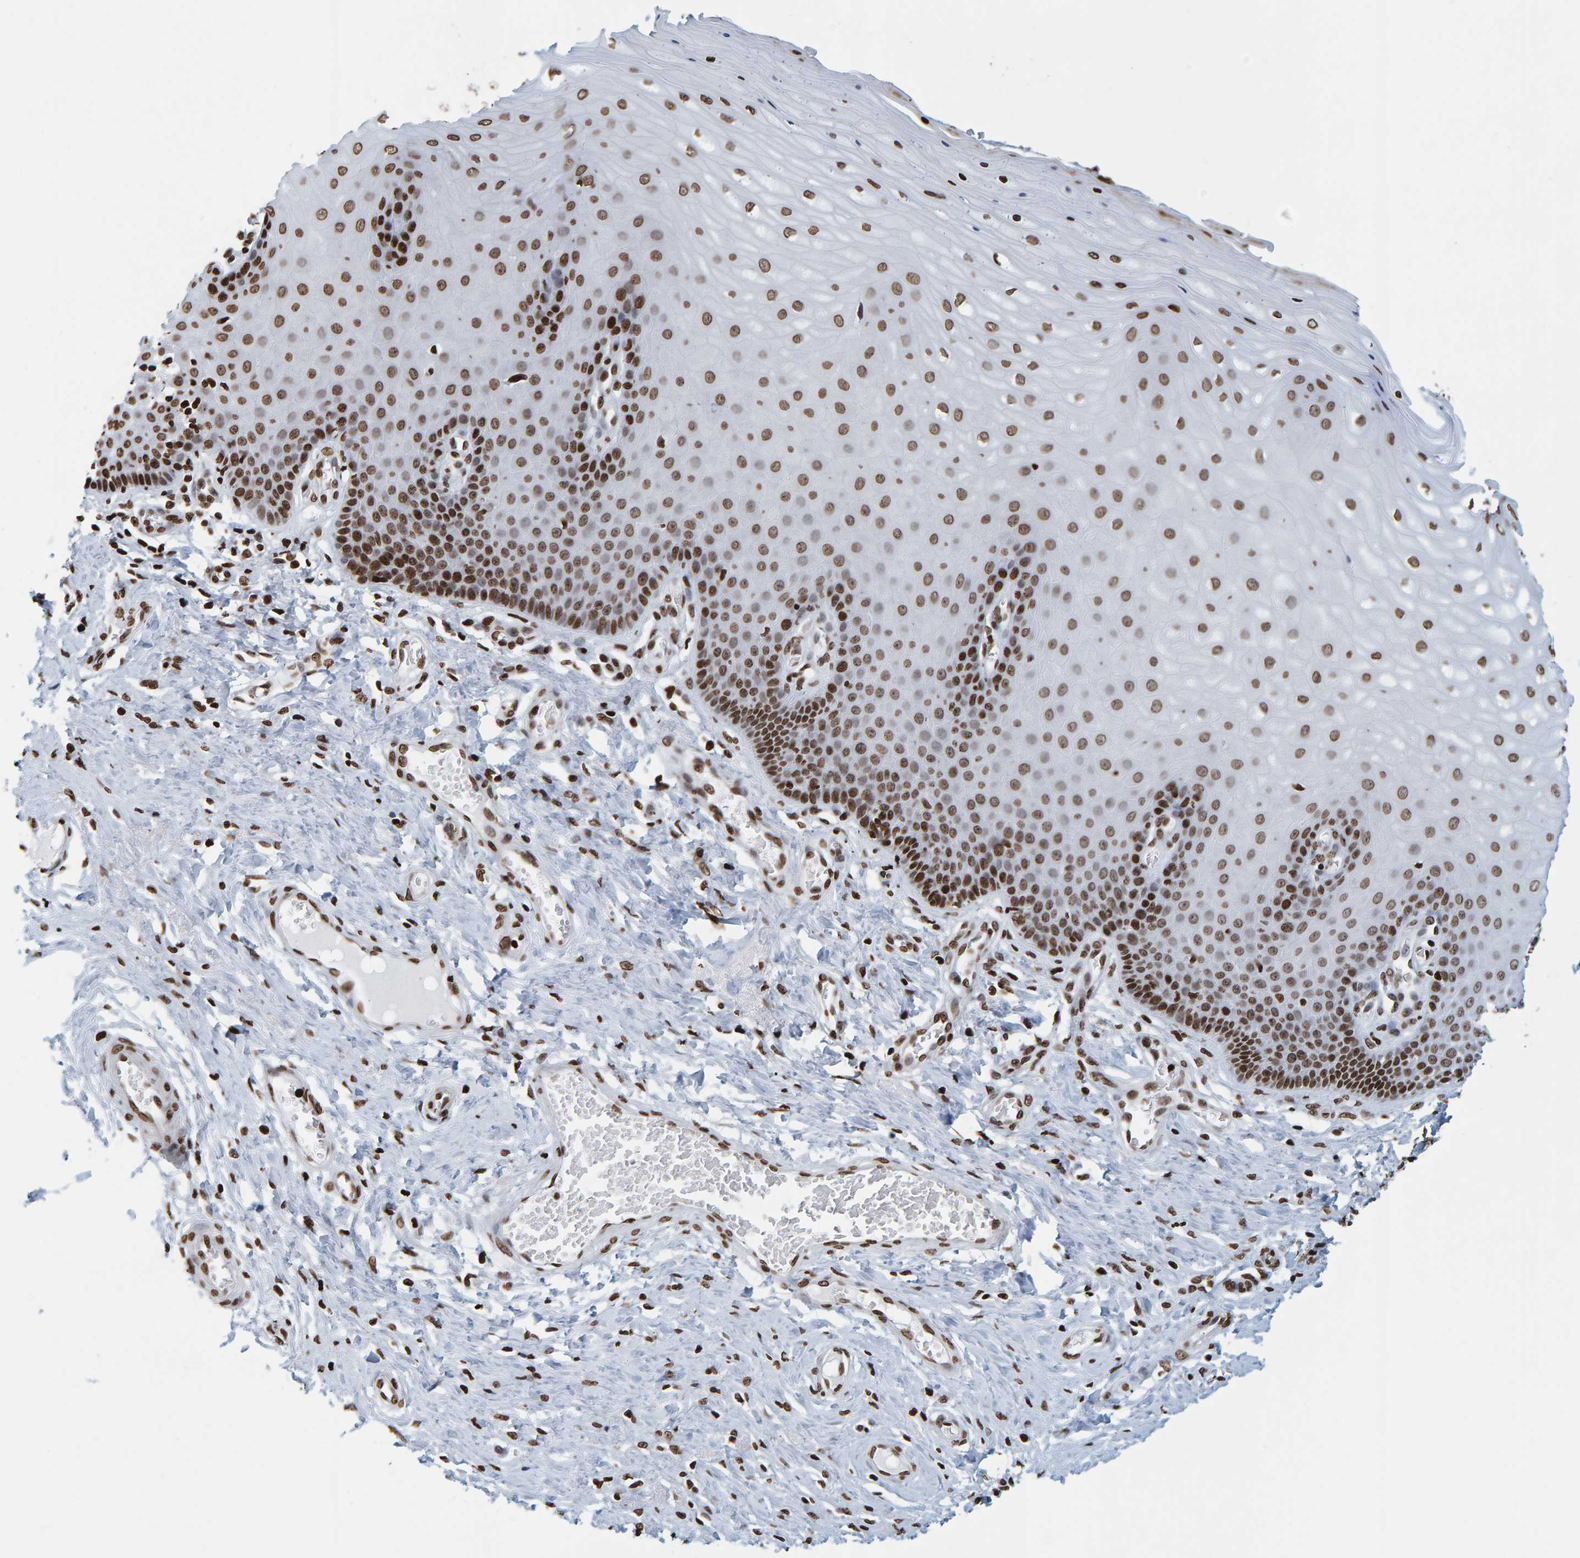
{"staining": {"intensity": "strong", "quantity": ">75%", "location": "nuclear"}, "tissue": "cervix", "cell_type": "Glandular cells", "image_type": "normal", "snomed": [{"axis": "morphology", "description": "Normal tissue, NOS"}, {"axis": "topography", "description": "Cervix"}], "caption": "Immunohistochemistry image of unremarkable human cervix stained for a protein (brown), which displays high levels of strong nuclear expression in about >75% of glandular cells.", "gene": "BRF2", "patient": {"sex": "female", "age": 55}}